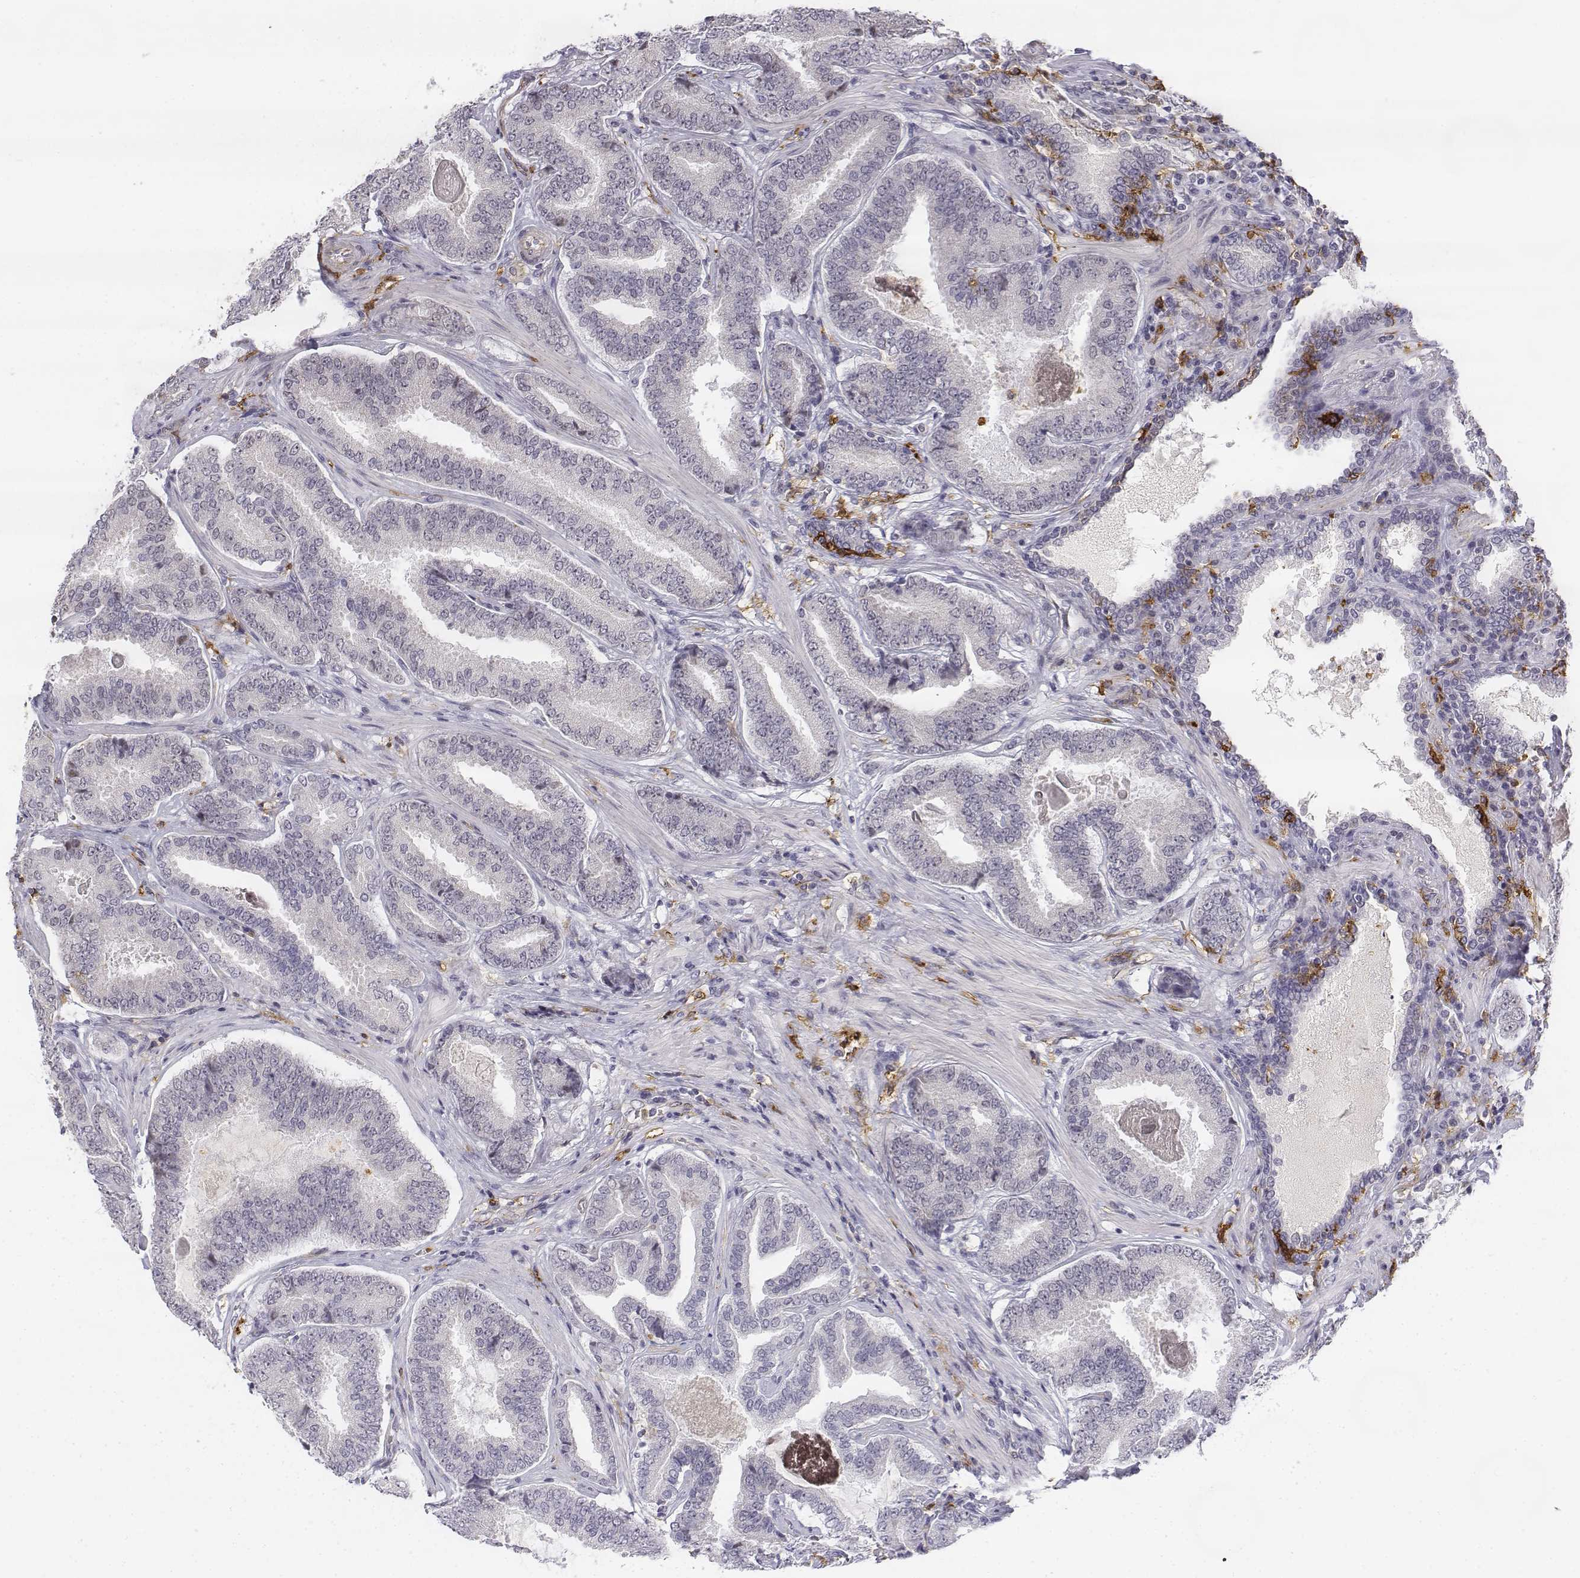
{"staining": {"intensity": "negative", "quantity": "none", "location": "none"}, "tissue": "prostate cancer", "cell_type": "Tumor cells", "image_type": "cancer", "snomed": [{"axis": "morphology", "description": "Adenocarcinoma, NOS"}, {"axis": "topography", "description": "Prostate"}], "caption": "This photomicrograph is of prostate adenocarcinoma stained with immunohistochemistry (IHC) to label a protein in brown with the nuclei are counter-stained blue. There is no positivity in tumor cells.", "gene": "CD14", "patient": {"sex": "male", "age": 64}}